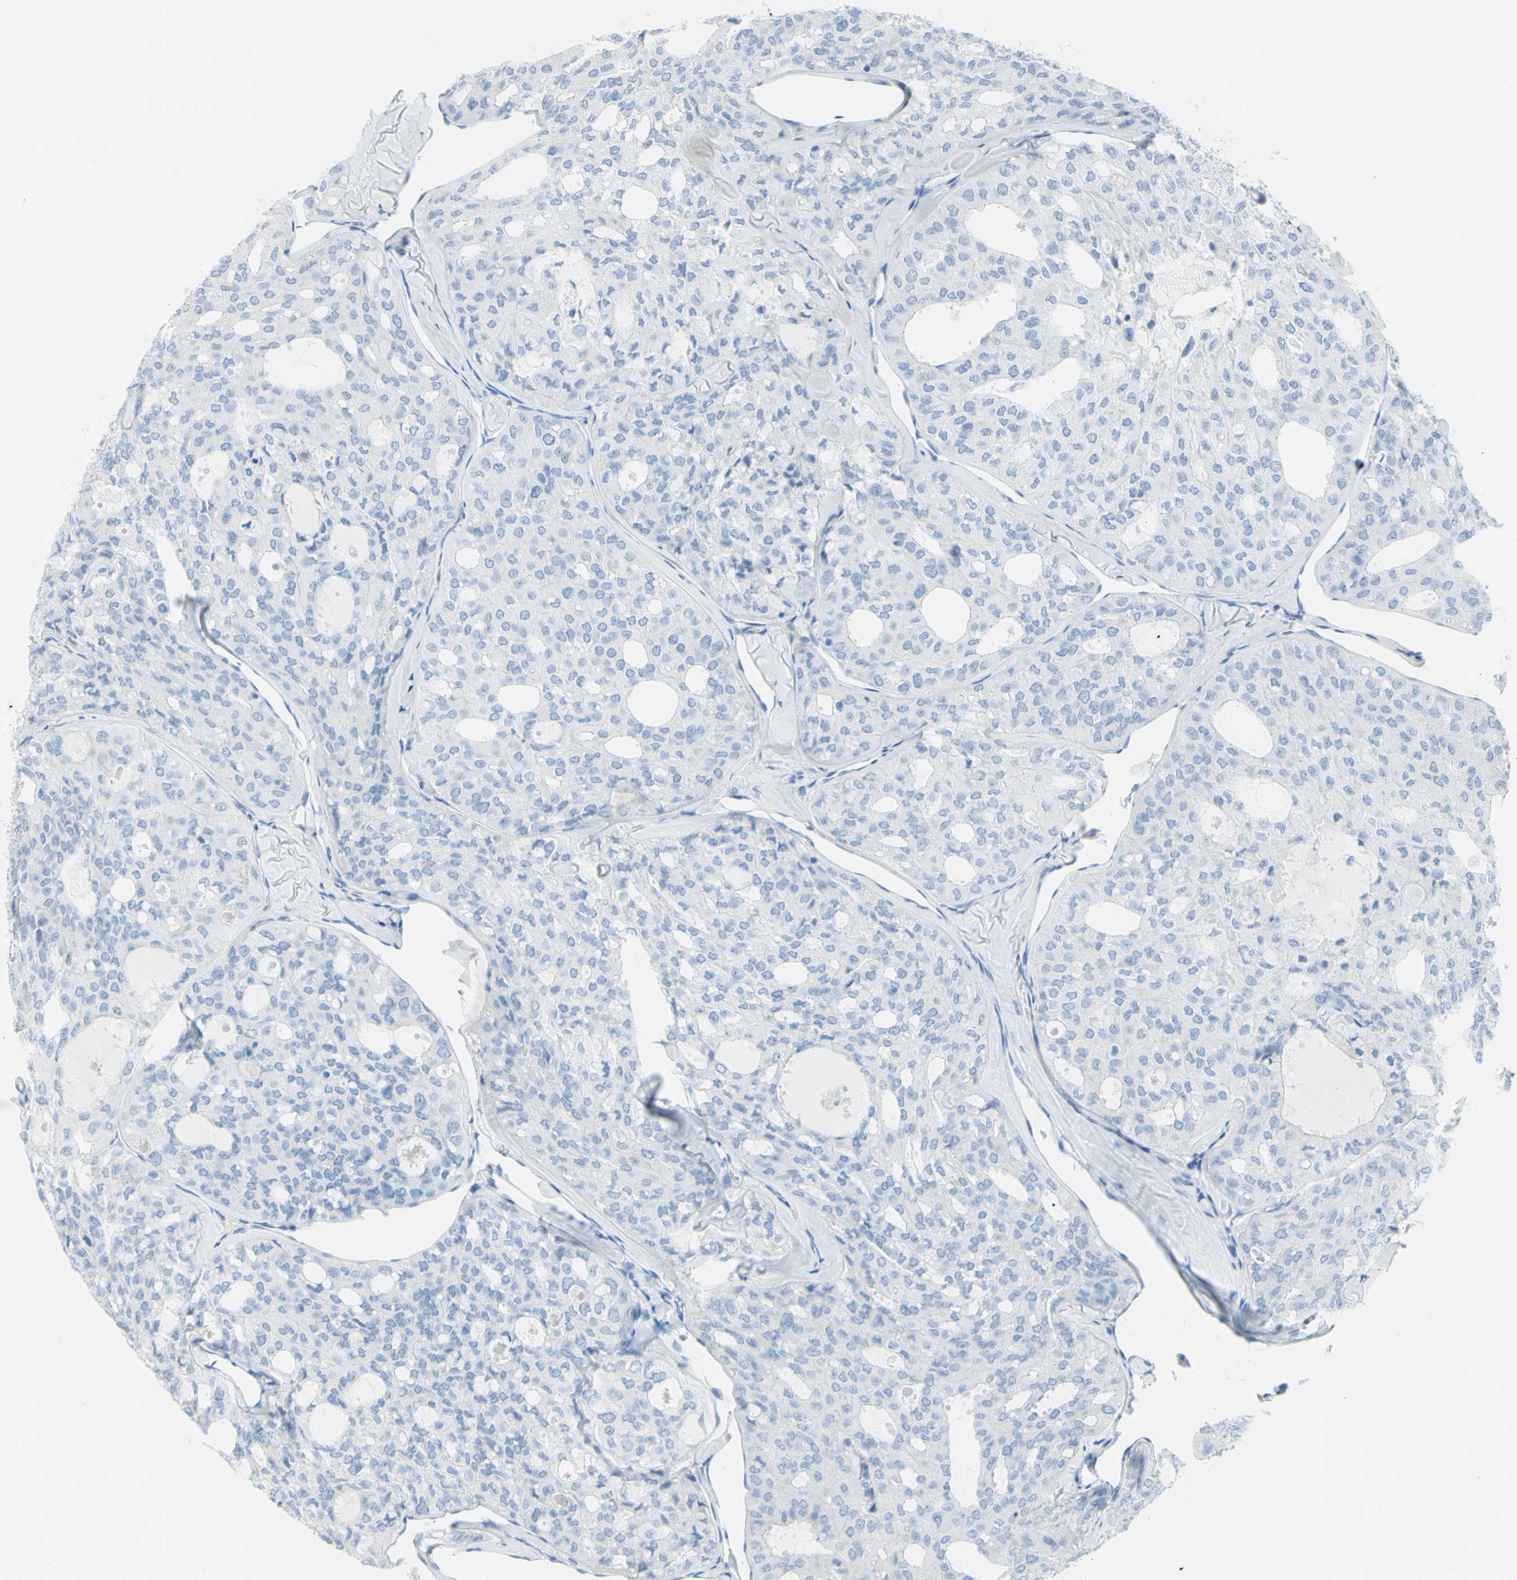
{"staining": {"intensity": "negative", "quantity": "none", "location": "none"}, "tissue": "thyroid cancer", "cell_type": "Tumor cells", "image_type": "cancer", "snomed": [{"axis": "morphology", "description": "Follicular adenoma carcinoma, NOS"}, {"axis": "topography", "description": "Thyroid gland"}], "caption": "Immunohistochemical staining of thyroid follicular adenoma carcinoma exhibits no significant expression in tumor cells.", "gene": "TFPI2", "patient": {"sex": "male", "age": 75}}